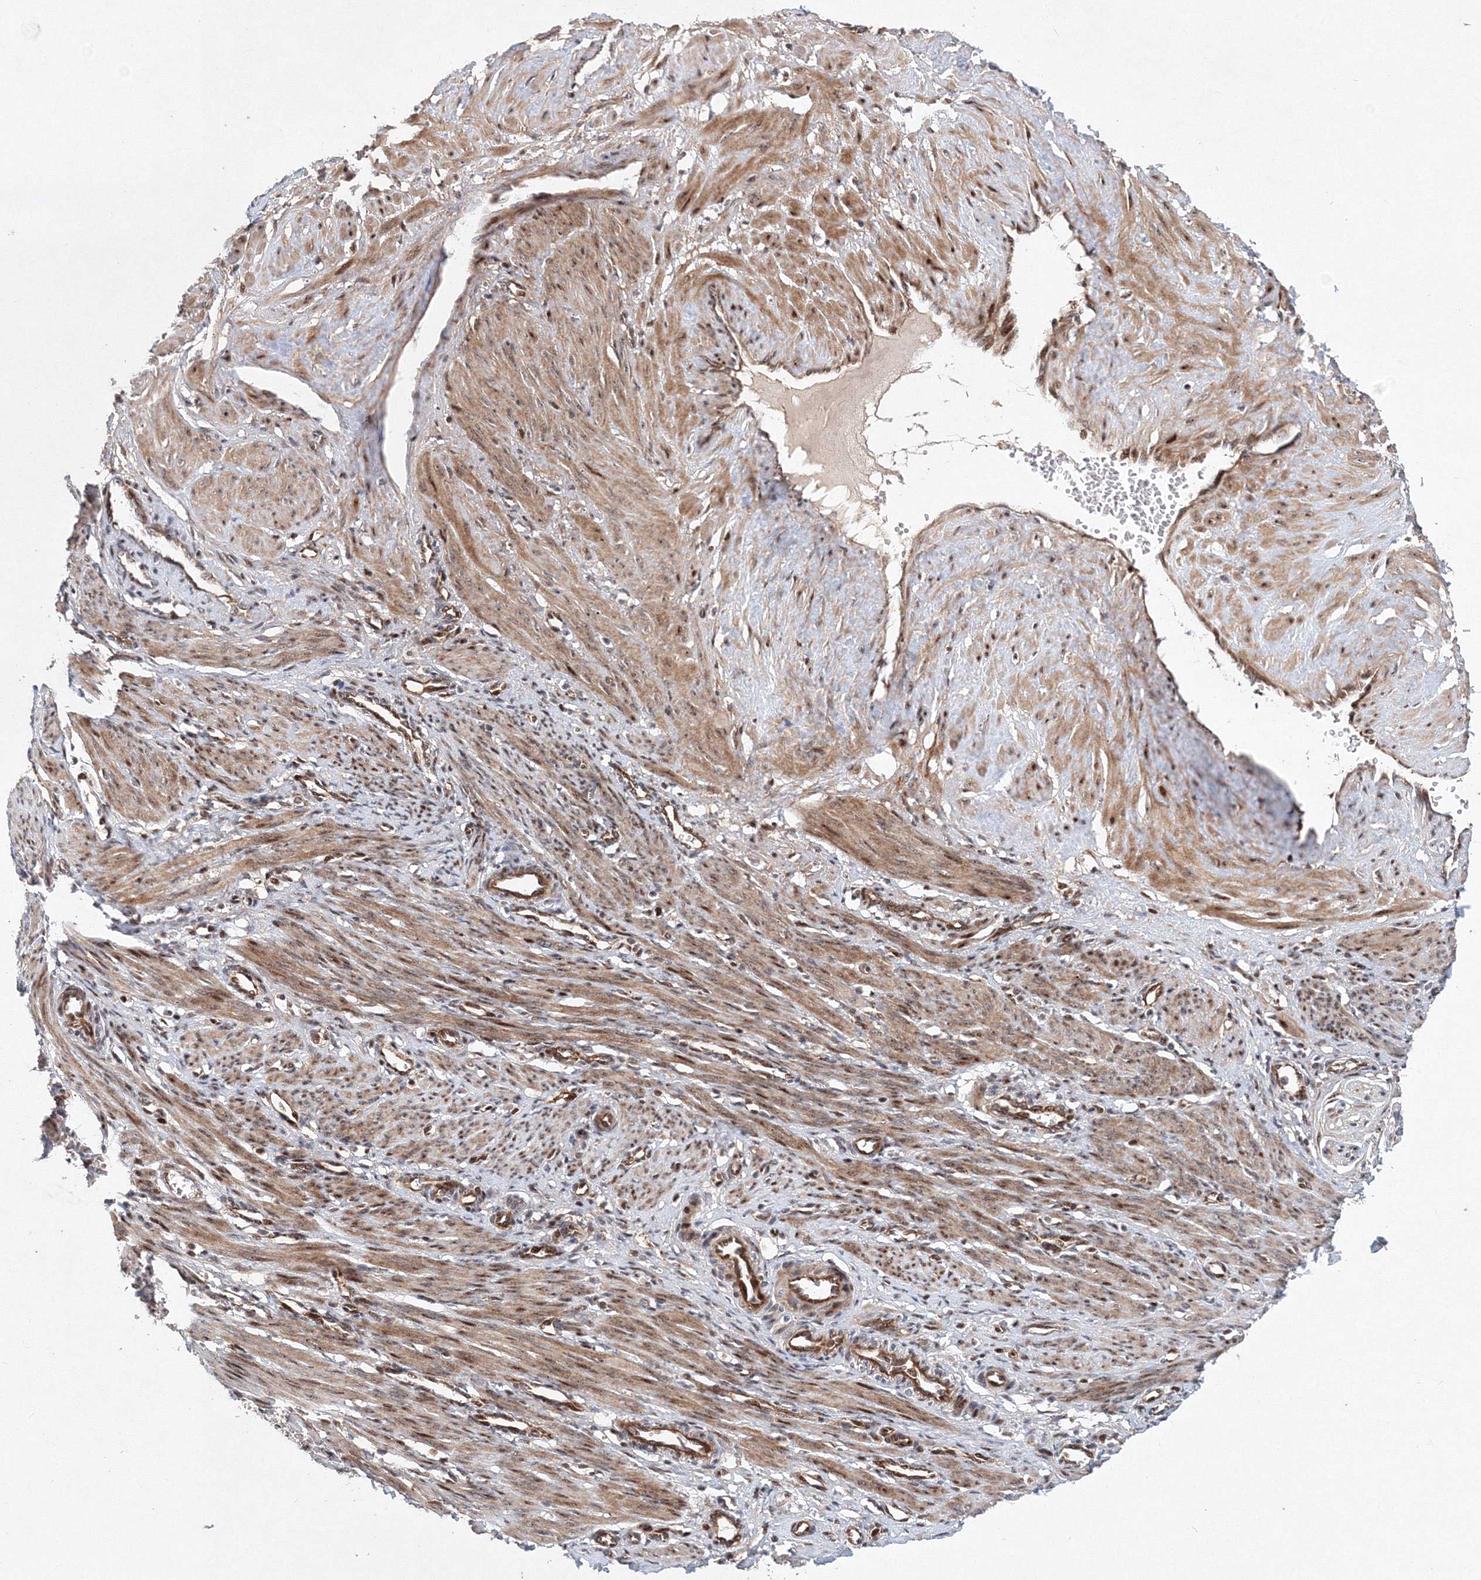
{"staining": {"intensity": "moderate", "quantity": ">75%", "location": "cytoplasmic/membranous,nuclear"}, "tissue": "smooth muscle", "cell_type": "Smooth muscle cells", "image_type": "normal", "snomed": [{"axis": "morphology", "description": "Normal tissue, NOS"}, {"axis": "topography", "description": "Endometrium"}], "caption": "There is medium levels of moderate cytoplasmic/membranous,nuclear staining in smooth muscle cells of benign smooth muscle, as demonstrated by immunohistochemical staining (brown color).", "gene": "ANKAR", "patient": {"sex": "female", "age": 33}}